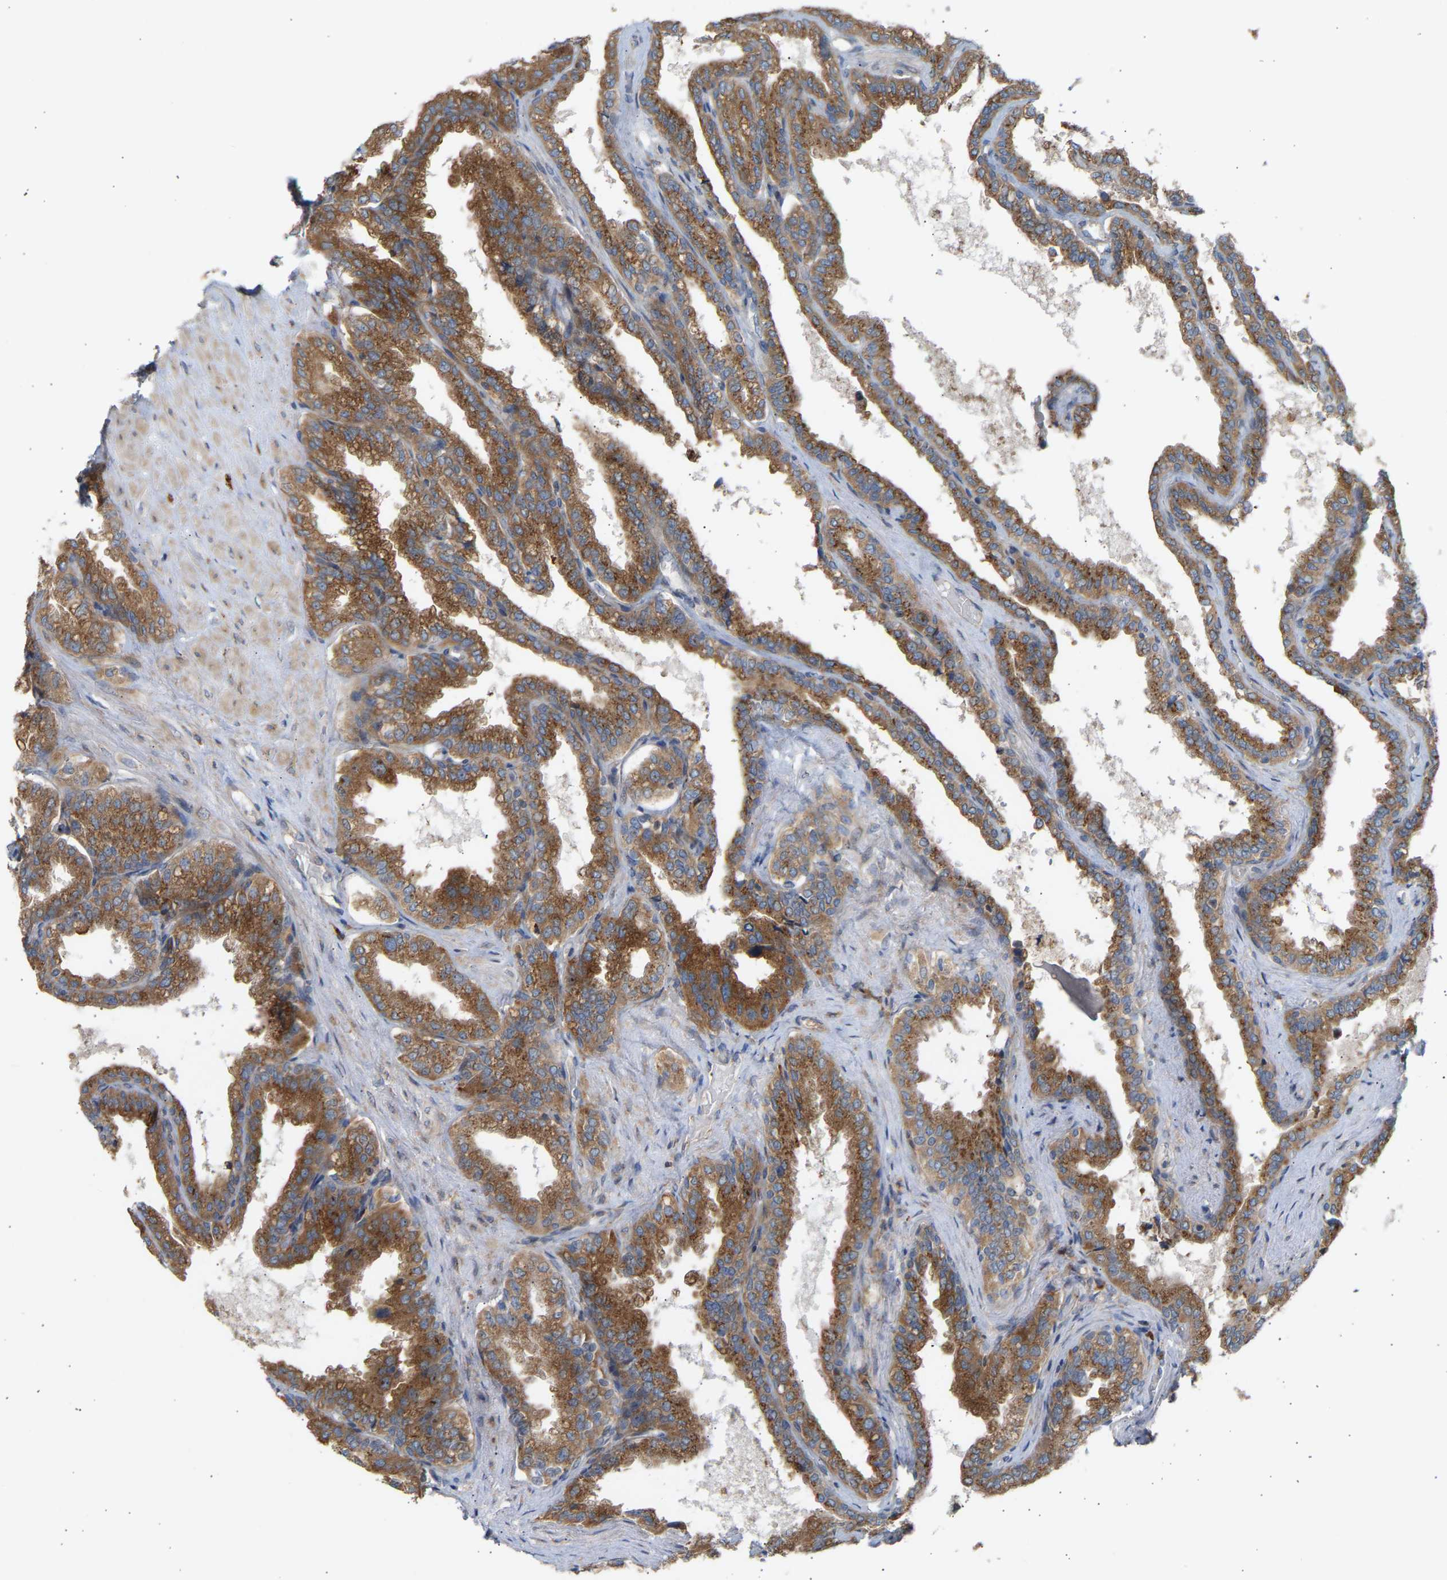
{"staining": {"intensity": "moderate", "quantity": ">75%", "location": "cytoplasmic/membranous"}, "tissue": "seminal vesicle", "cell_type": "Glandular cells", "image_type": "normal", "snomed": [{"axis": "morphology", "description": "Normal tissue, NOS"}, {"axis": "topography", "description": "Seminal veicle"}], "caption": "Immunohistochemistry (IHC) photomicrograph of normal seminal vesicle stained for a protein (brown), which demonstrates medium levels of moderate cytoplasmic/membranous expression in about >75% of glandular cells.", "gene": "GCN1", "patient": {"sex": "male", "age": 46}}